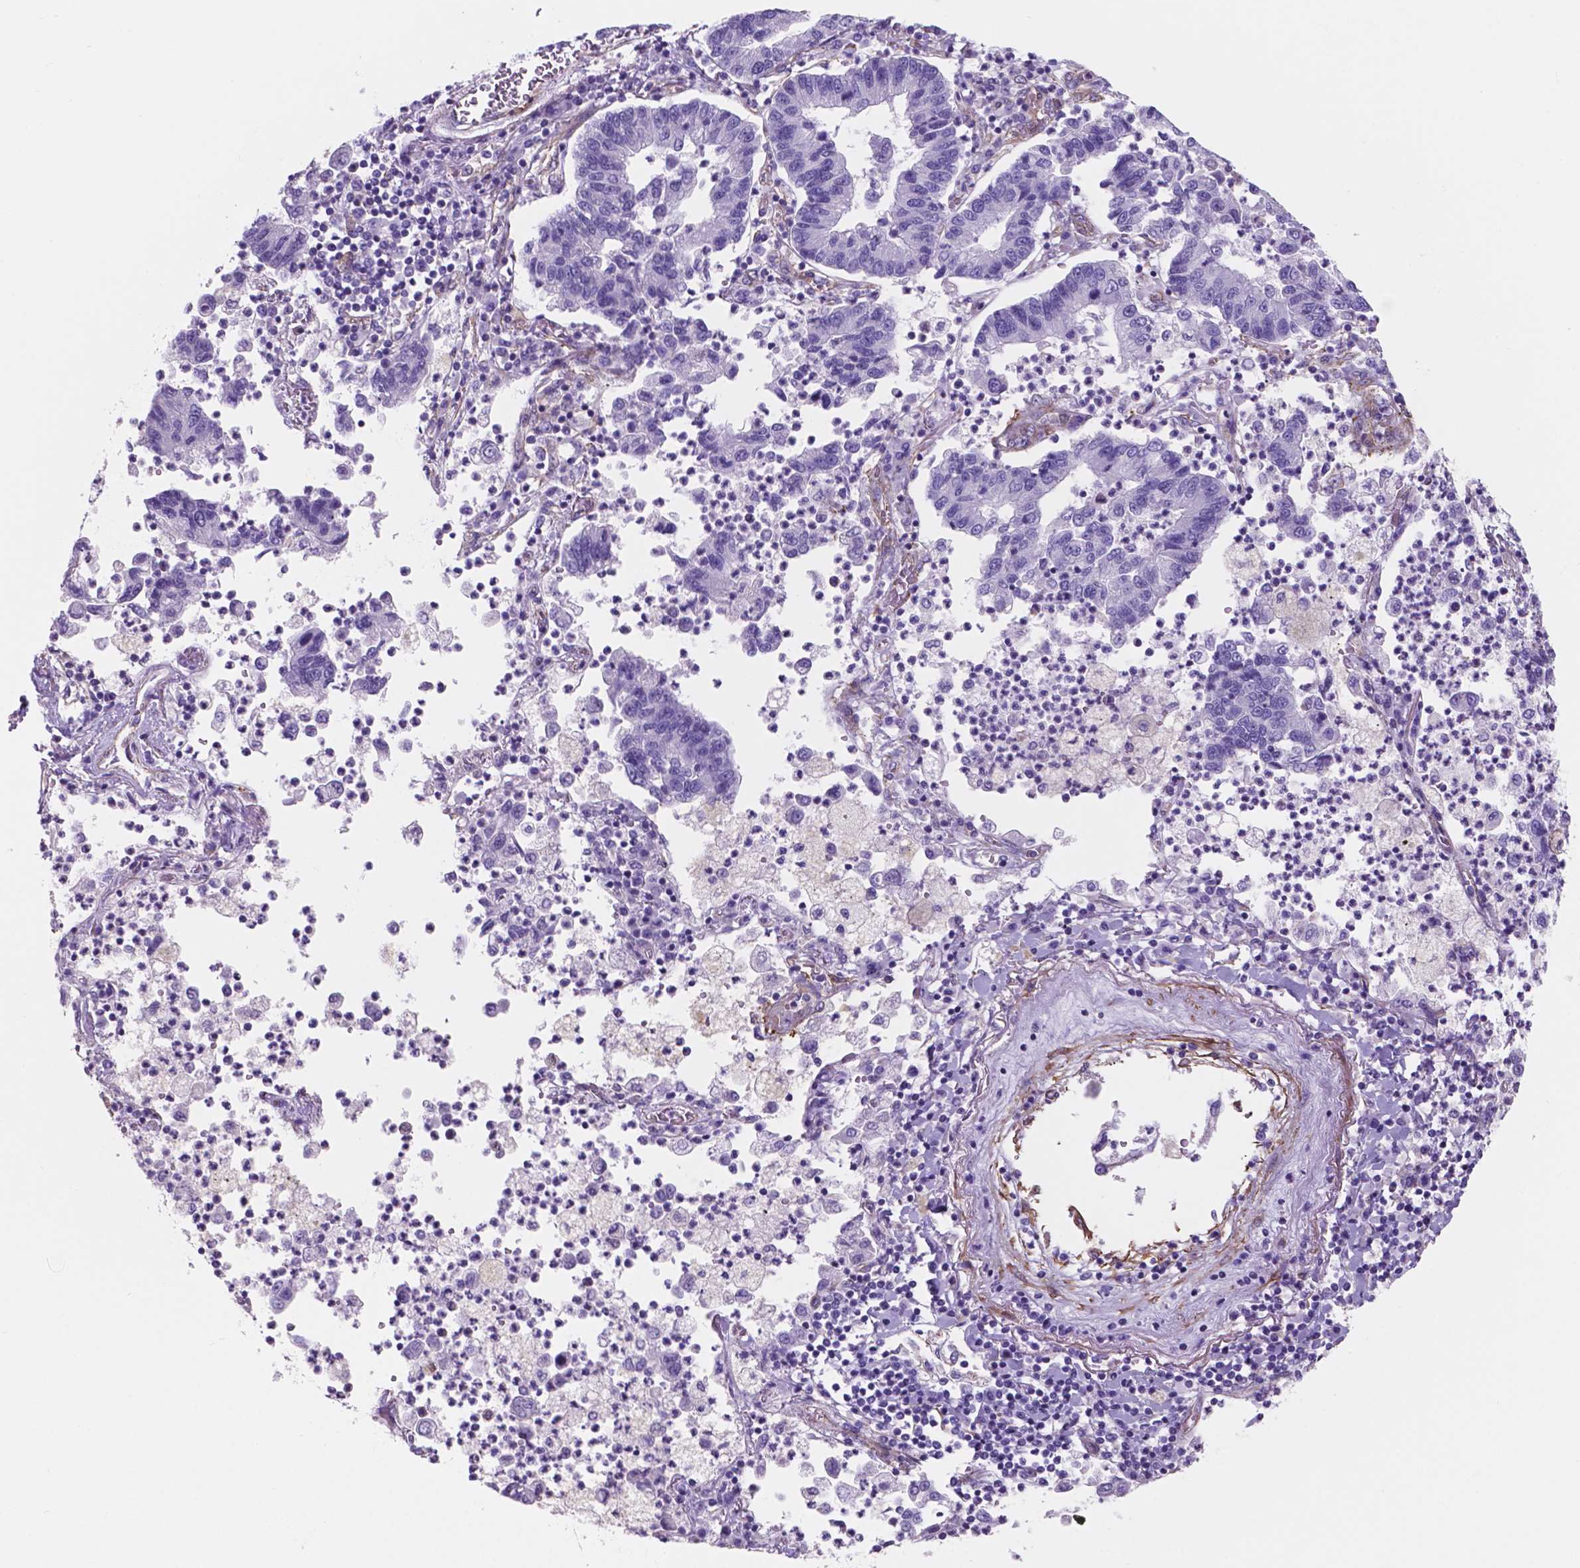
{"staining": {"intensity": "negative", "quantity": "none", "location": "none"}, "tissue": "lung cancer", "cell_type": "Tumor cells", "image_type": "cancer", "snomed": [{"axis": "morphology", "description": "Adenocarcinoma, NOS"}, {"axis": "topography", "description": "Lung"}], "caption": "High magnification brightfield microscopy of lung adenocarcinoma stained with DAB (3,3'-diaminobenzidine) (brown) and counterstained with hematoxylin (blue): tumor cells show no significant staining. (DAB immunohistochemistry (IHC), high magnification).", "gene": "TOR2A", "patient": {"sex": "female", "age": 57}}